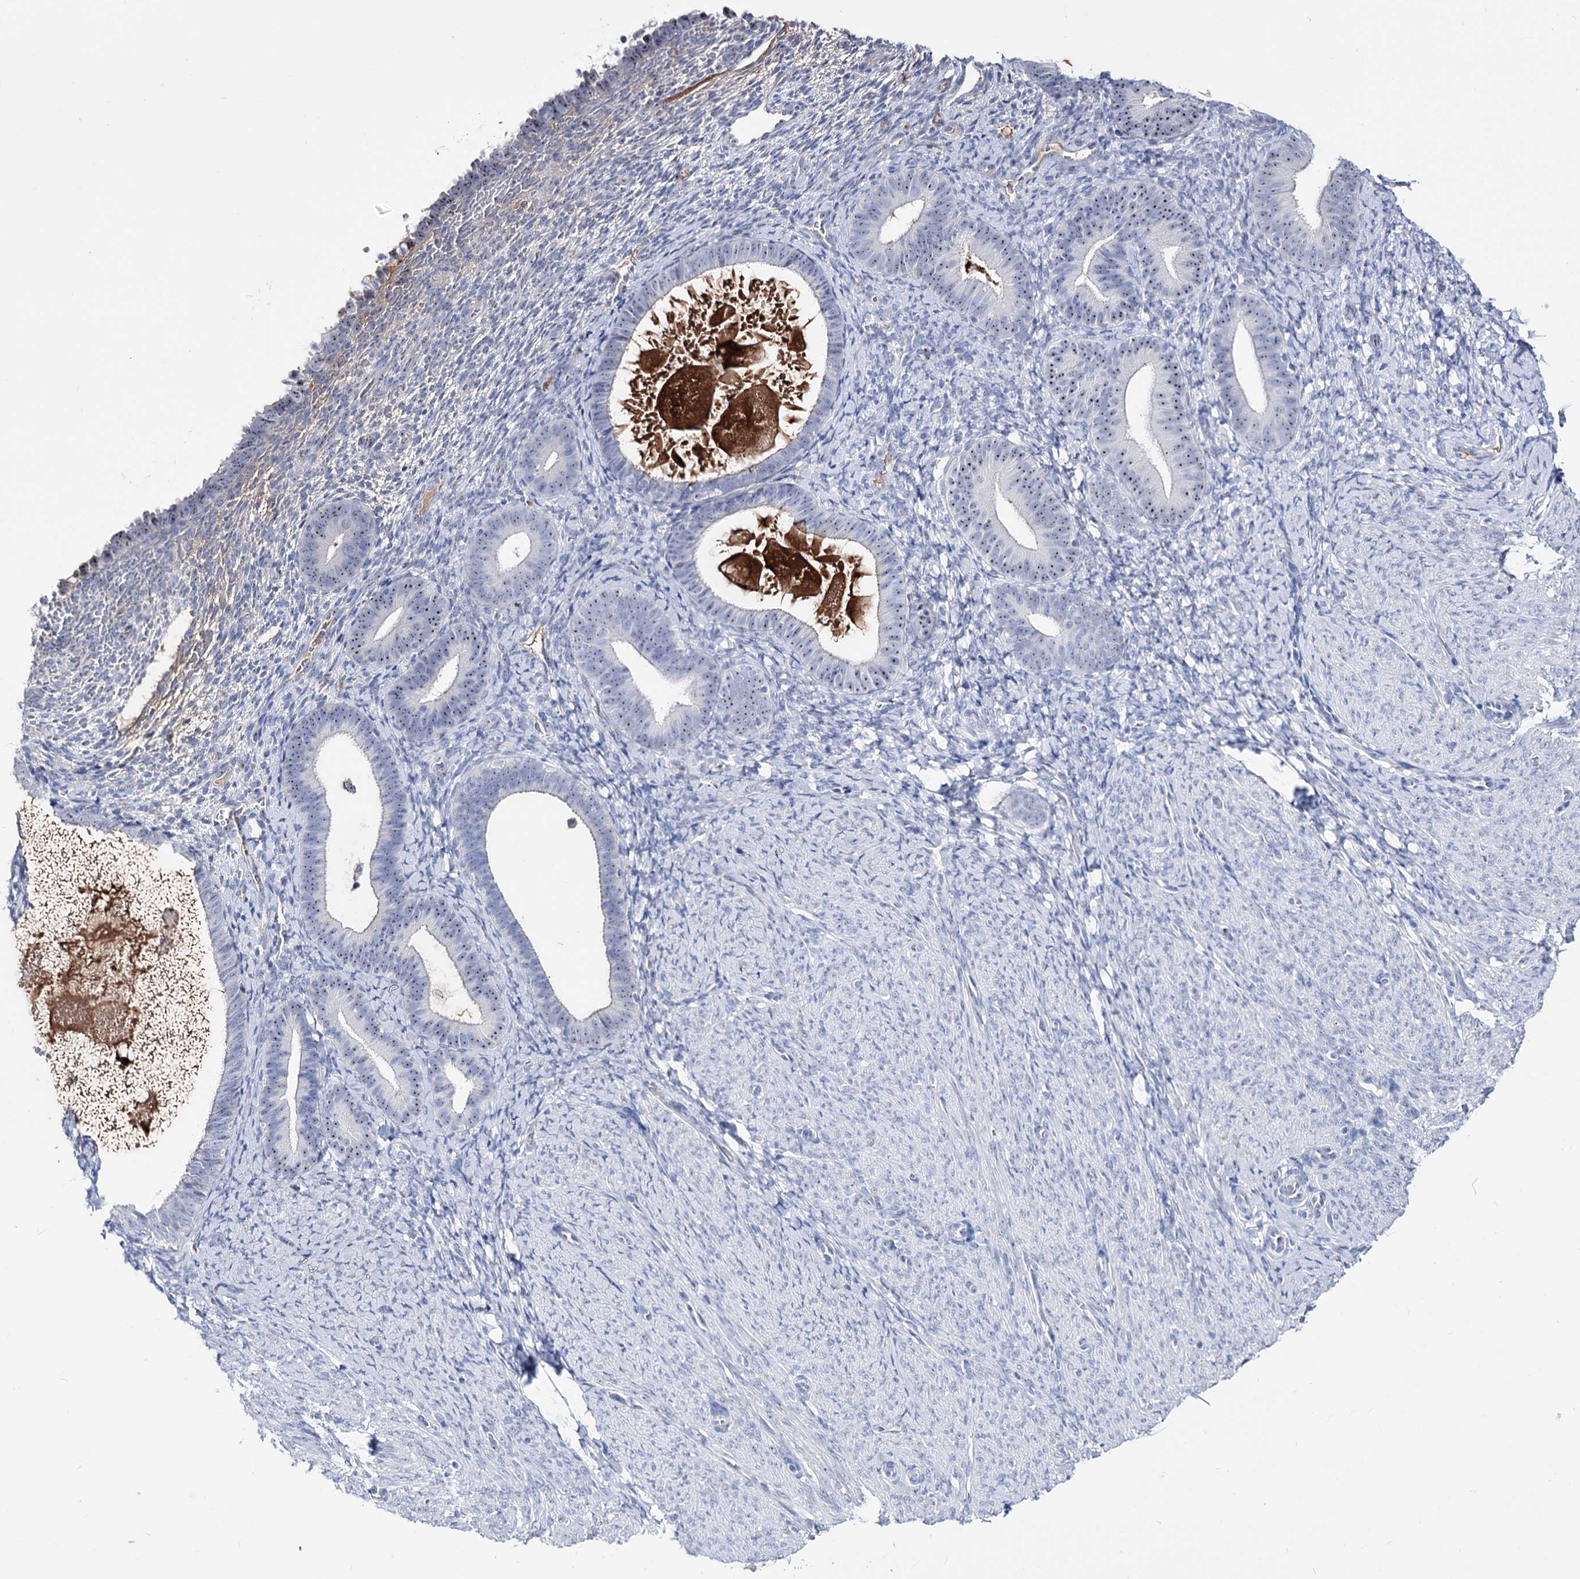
{"staining": {"intensity": "negative", "quantity": "none", "location": "none"}, "tissue": "endometrium", "cell_type": "Cells in endometrial stroma", "image_type": "normal", "snomed": [{"axis": "morphology", "description": "Normal tissue, NOS"}, {"axis": "topography", "description": "Endometrium"}], "caption": "Immunohistochemical staining of normal endometrium shows no significant expression in cells in endometrial stroma. (Stains: DAB (3,3'-diaminobenzidine) immunohistochemistry (IHC) with hematoxylin counter stain, Microscopy: brightfield microscopy at high magnification).", "gene": "PCGF5", "patient": {"sex": "female", "age": 65}}